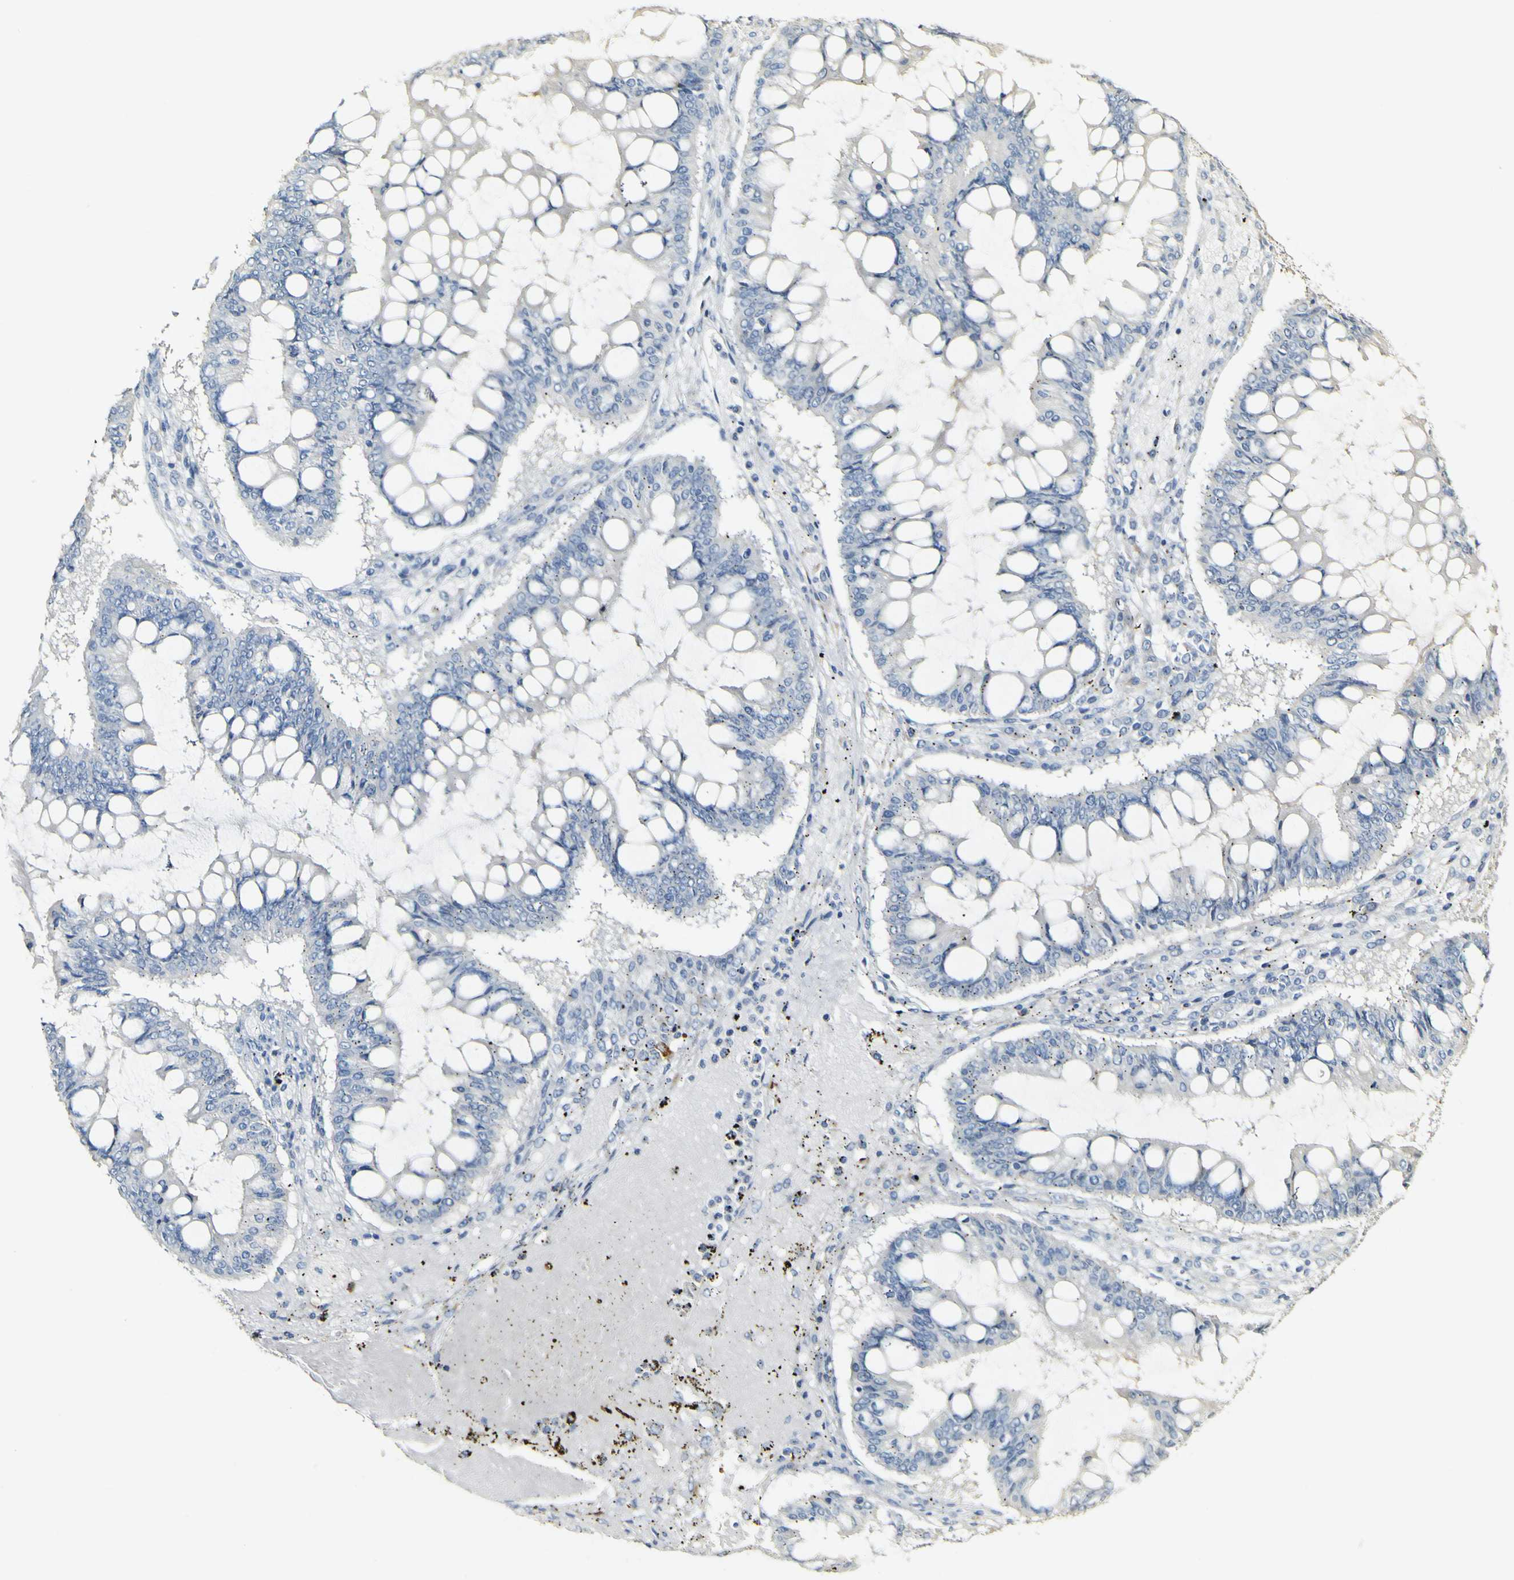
{"staining": {"intensity": "negative", "quantity": "none", "location": "none"}, "tissue": "ovarian cancer", "cell_type": "Tumor cells", "image_type": "cancer", "snomed": [{"axis": "morphology", "description": "Cystadenocarcinoma, mucinous, NOS"}, {"axis": "topography", "description": "Ovary"}], "caption": "DAB (3,3'-diaminobenzidine) immunohistochemical staining of human ovarian mucinous cystadenocarcinoma demonstrates no significant staining in tumor cells.", "gene": "FMO3", "patient": {"sex": "female", "age": 73}}